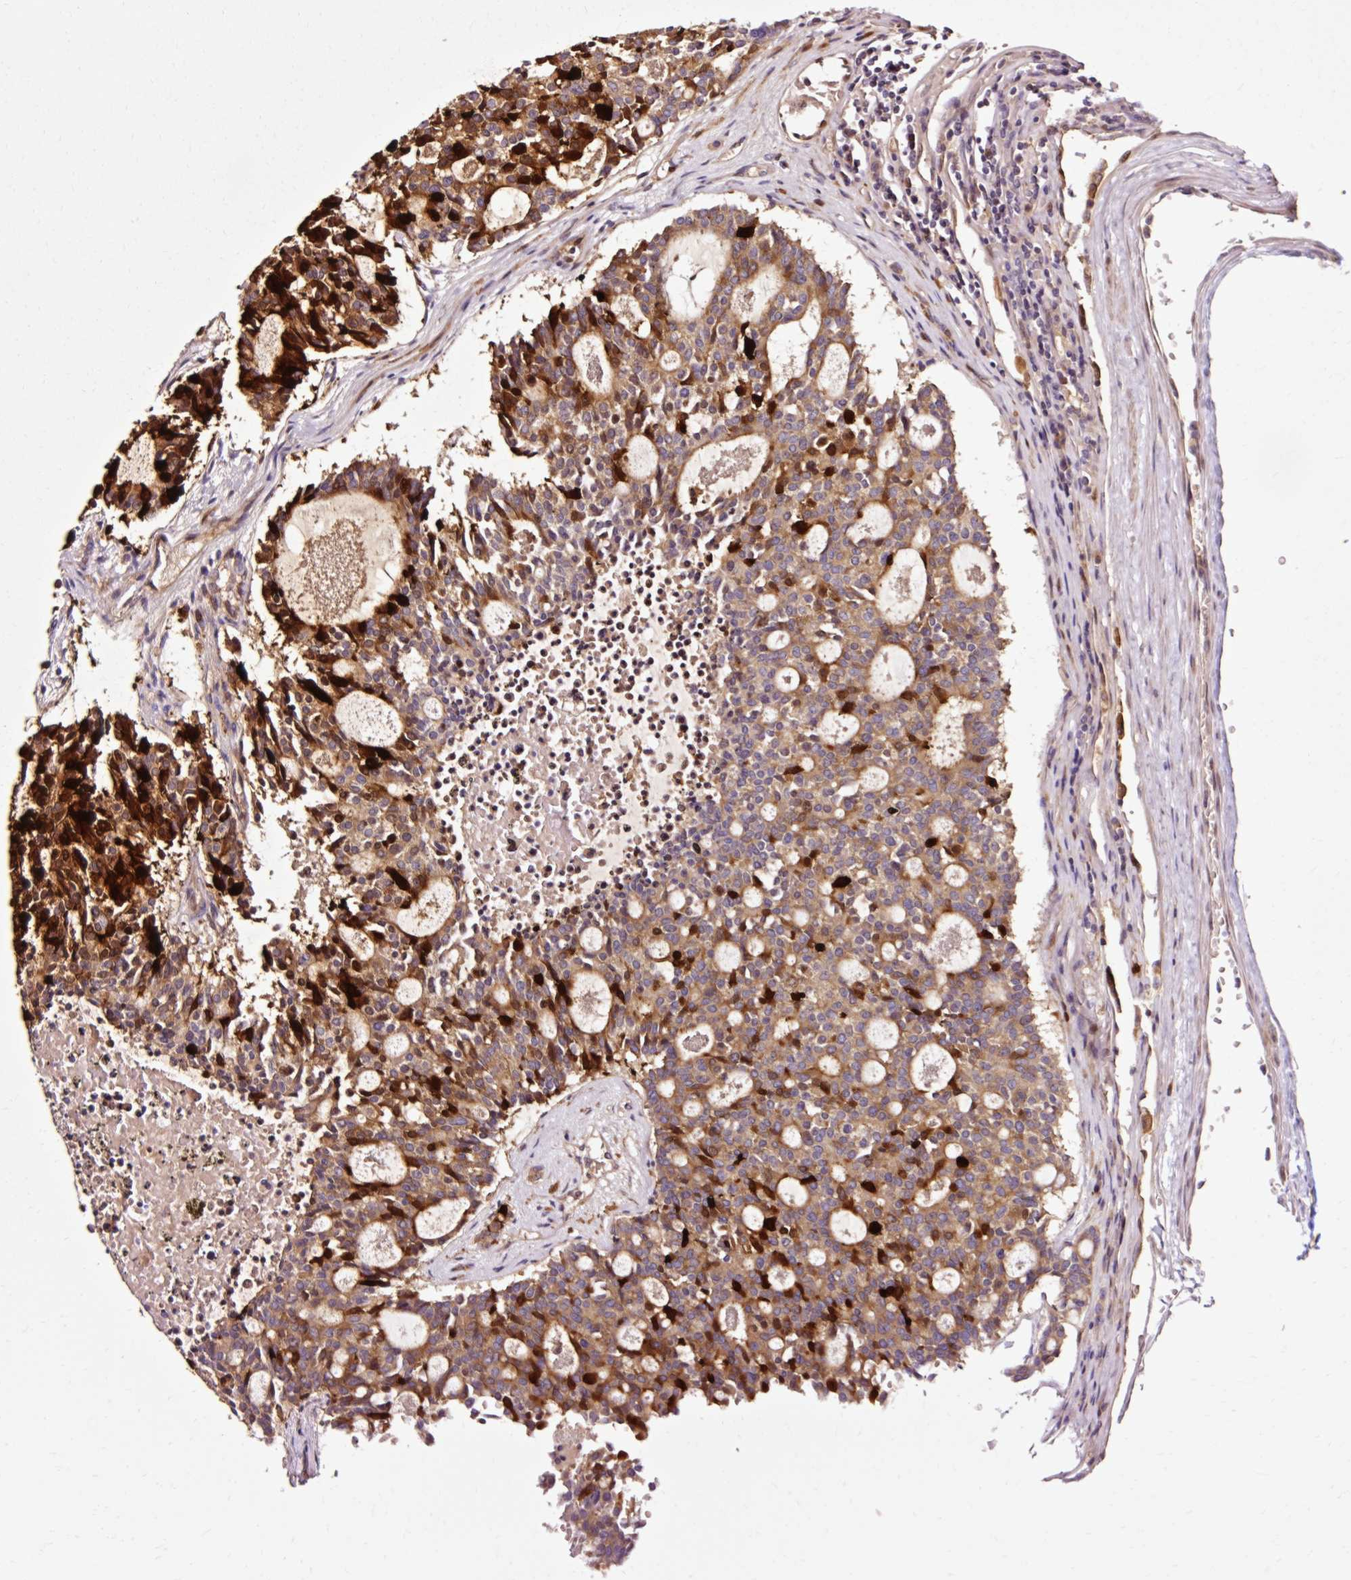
{"staining": {"intensity": "strong", "quantity": "25%-75%", "location": "cytoplasmic/membranous,nuclear"}, "tissue": "carcinoid", "cell_type": "Tumor cells", "image_type": "cancer", "snomed": [{"axis": "morphology", "description": "Carcinoid, malignant, NOS"}, {"axis": "topography", "description": "Pancreas"}], "caption": "A micrograph of carcinoid stained for a protein exhibits strong cytoplasmic/membranous and nuclear brown staining in tumor cells. The protein of interest is shown in brown color, while the nuclei are stained blue.", "gene": "NAPA", "patient": {"sex": "female", "age": 54}}